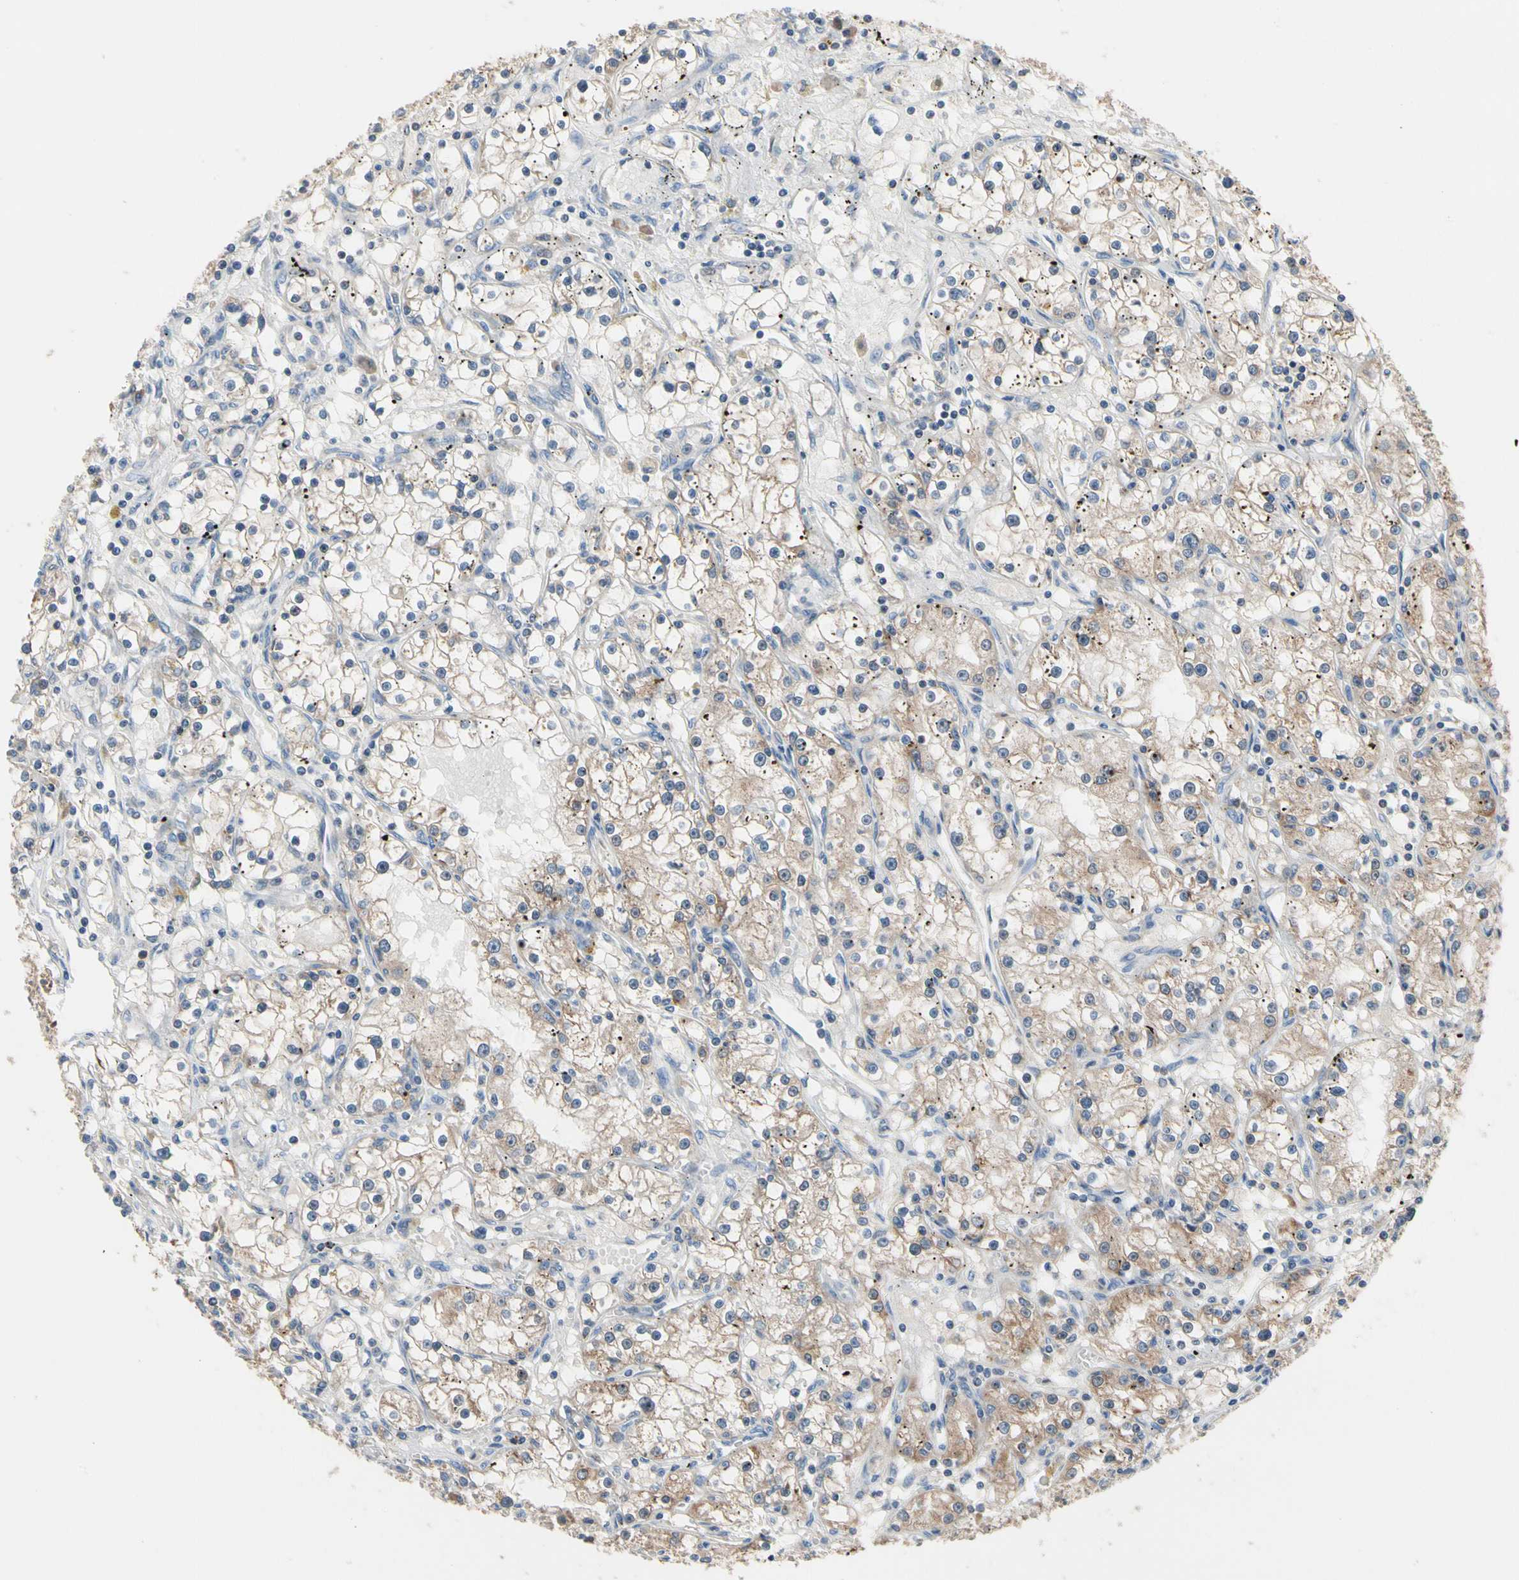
{"staining": {"intensity": "moderate", "quantity": "25%-75%", "location": "cytoplasmic/membranous"}, "tissue": "renal cancer", "cell_type": "Tumor cells", "image_type": "cancer", "snomed": [{"axis": "morphology", "description": "Adenocarcinoma, NOS"}, {"axis": "topography", "description": "Kidney"}], "caption": "Protein expression analysis of adenocarcinoma (renal) exhibits moderate cytoplasmic/membranous staining in about 25%-75% of tumor cells.", "gene": "MTHFS", "patient": {"sex": "male", "age": 56}}